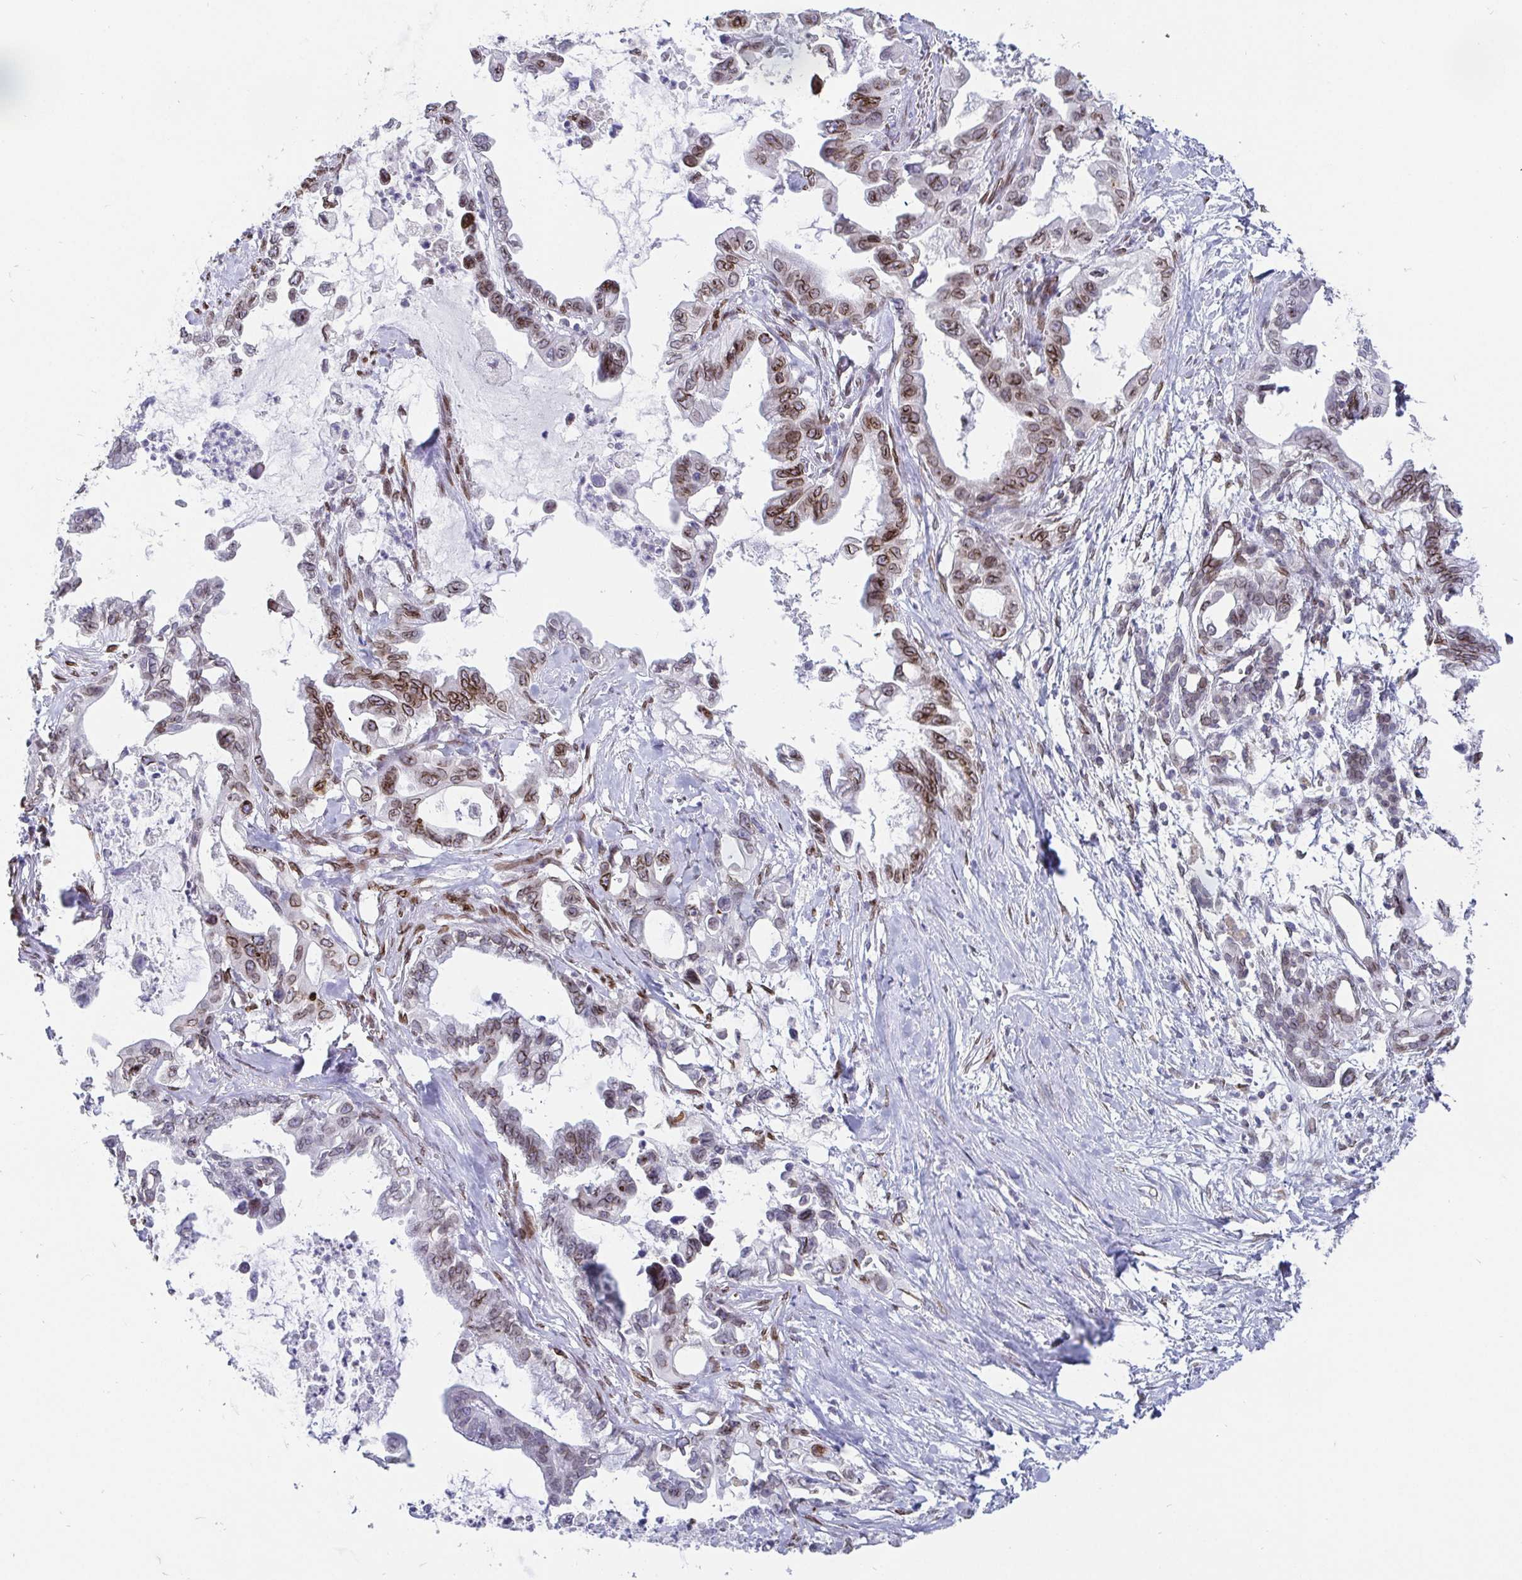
{"staining": {"intensity": "moderate", "quantity": "25%-75%", "location": "cytoplasmic/membranous,nuclear"}, "tissue": "pancreatic cancer", "cell_type": "Tumor cells", "image_type": "cancer", "snomed": [{"axis": "morphology", "description": "Adenocarcinoma, NOS"}, {"axis": "topography", "description": "Pancreas"}], "caption": "Approximately 25%-75% of tumor cells in human pancreatic cancer (adenocarcinoma) display moderate cytoplasmic/membranous and nuclear protein expression as visualized by brown immunohistochemical staining.", "gene": "EMD", "patient": {"sex": "male", "age": 61}}